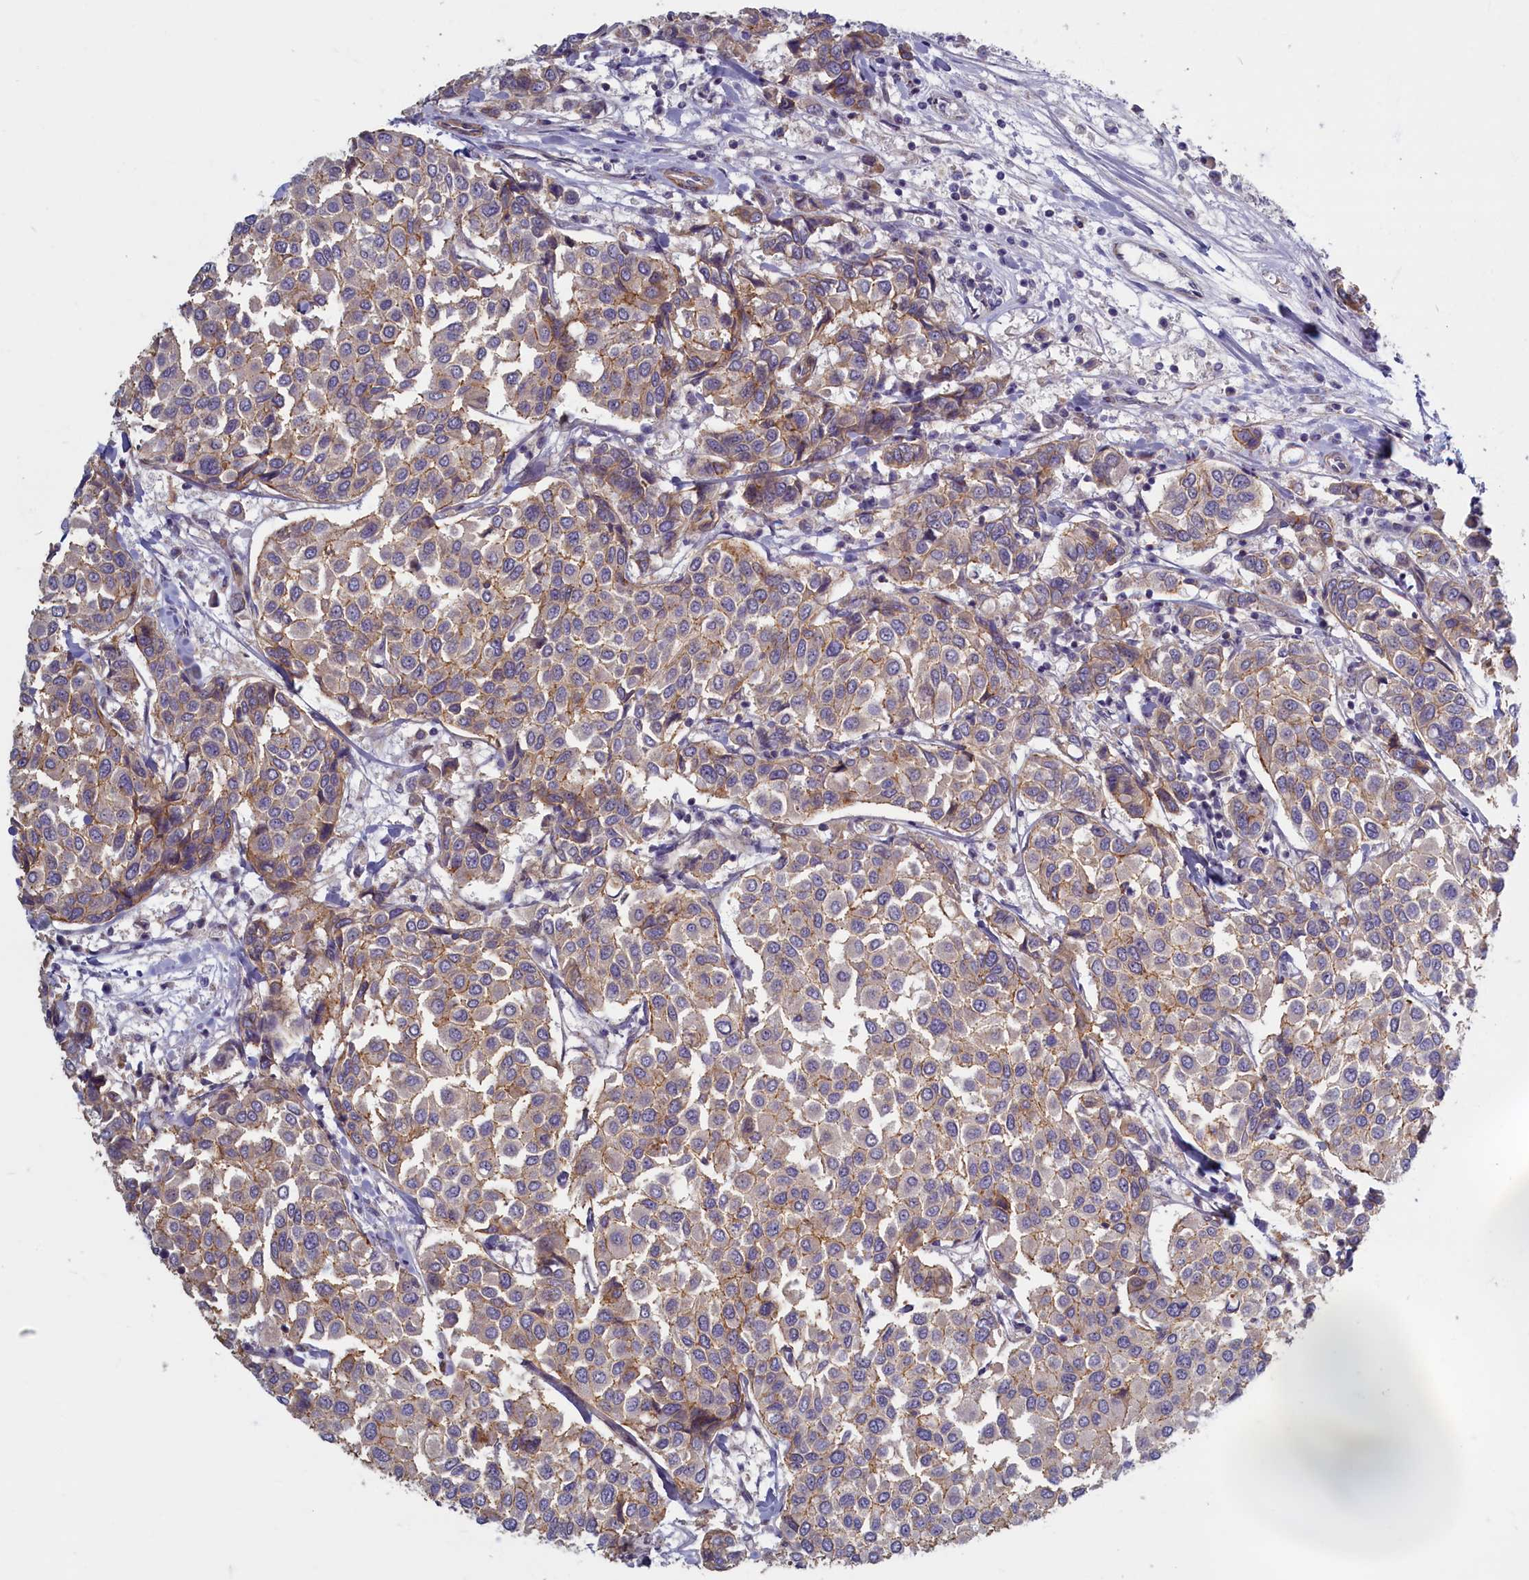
{"staining": {"intensity": "moderate", "quantity": "25%-75%", "location": "cytoplasmic/membranous"}, "tissue": "breast cancer", "cell_type": "Tumor cells", "image_type": "cancer", "snomed": [{"axis": "morphology", "description": "Duct carcinoma"}, {"axis": "topography", "description": "Breast"}], "caption": "Human breast cancer (infiltrating ductal carcinoma) stained with a protein marker displays moderate staining in tumor cells.", "gene": "TRPM4", "patient": {"sex": "female", "age": 55}}